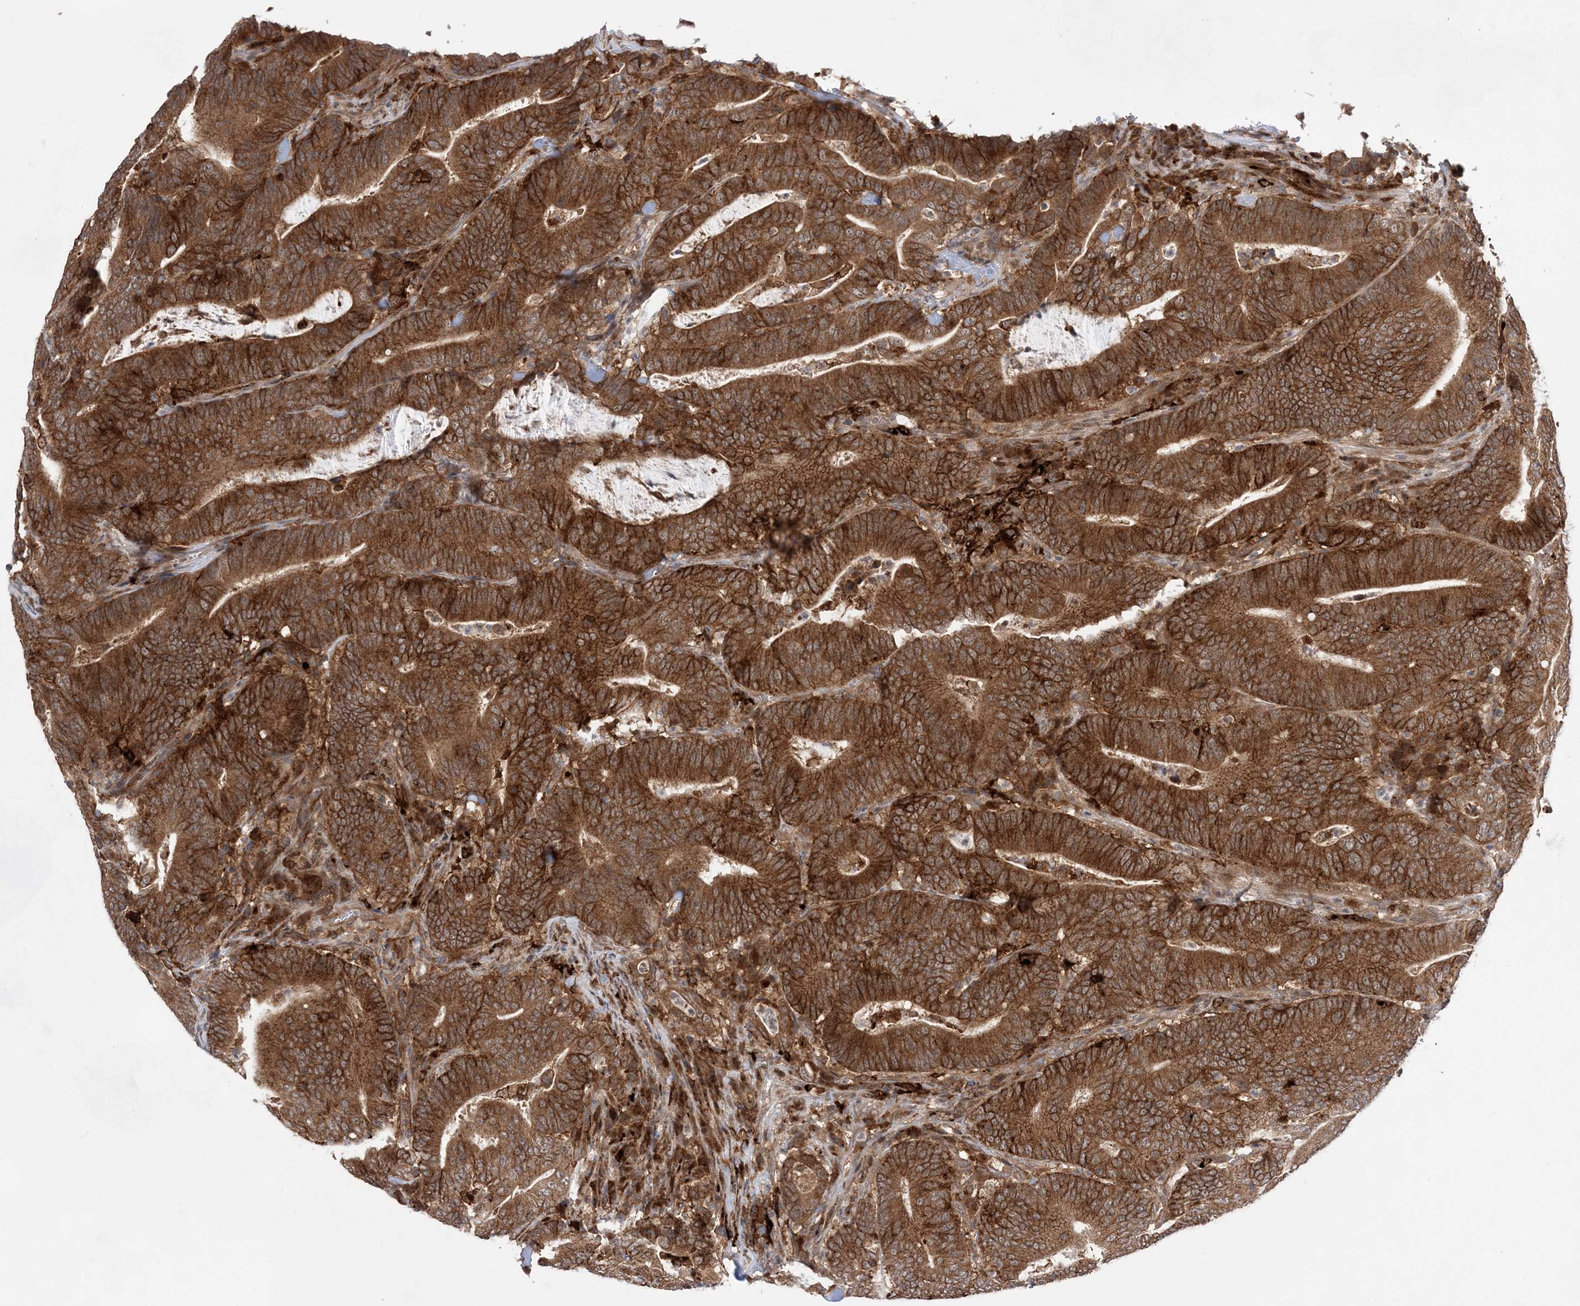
{"staining": {"intensity": "strong", "quantity": ">75%", "location": "cytoplasmic/membranous"}, "tissue": "colorectal cancer", "cell_type": "Tumor cells", "image_type": "cancer", "snomed": [{"axis": "morphology", "description": "Adenocarcinoma, NOS"}, {"axis": "topography", "description": "Colon"}], "caption": "DAB (3,3'-diaminobenzidine) immunohistochemical staining of human colorectal adenocarcinoma demonstrates strong cytoplasmic/membranous protein positivity in about >75% of tumor cells. (Stains: DAB in brown, nuclei in blue, Microscopy: brightfield microscopy at high magnification).", "gene": "ANAPC15", "patient": {"sex": "female", "age": 66}}